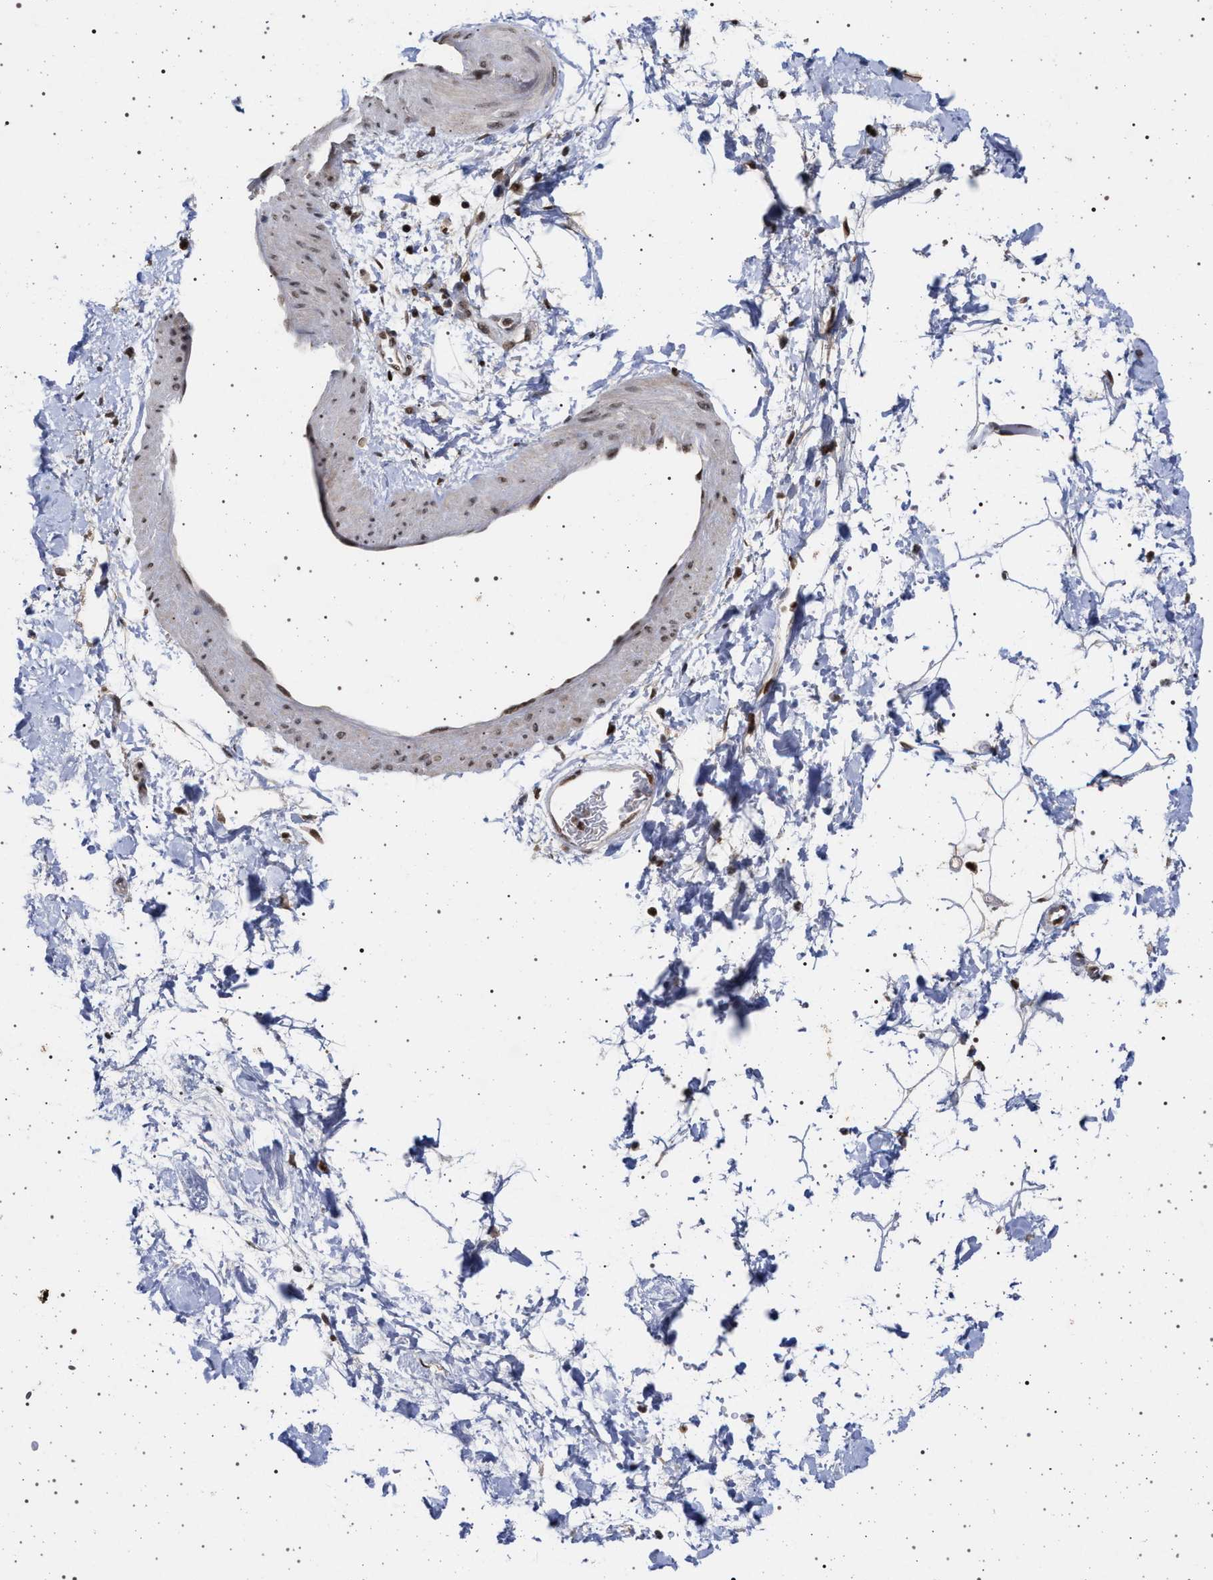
{"staining": {"intensity": "moderate", "quantity": ">75%", "location": "nuclear"}, "tissue": "adipose tissue", "cell_type": "Adipocytes", "image_type": "normal", "snomed": [{"axis": "morphology", "description": "Normal tissue, NOS"}, {"axis": "topography", "description": "Soft tissue"}], "caption": "Immunohistochemical staining of unremarkable adipose tissue reveals moderate nuclear protein expression in approximately >75% of adipocytes.", "gene": "PHF12", "patient": {"sex": "male", "age": 72}}